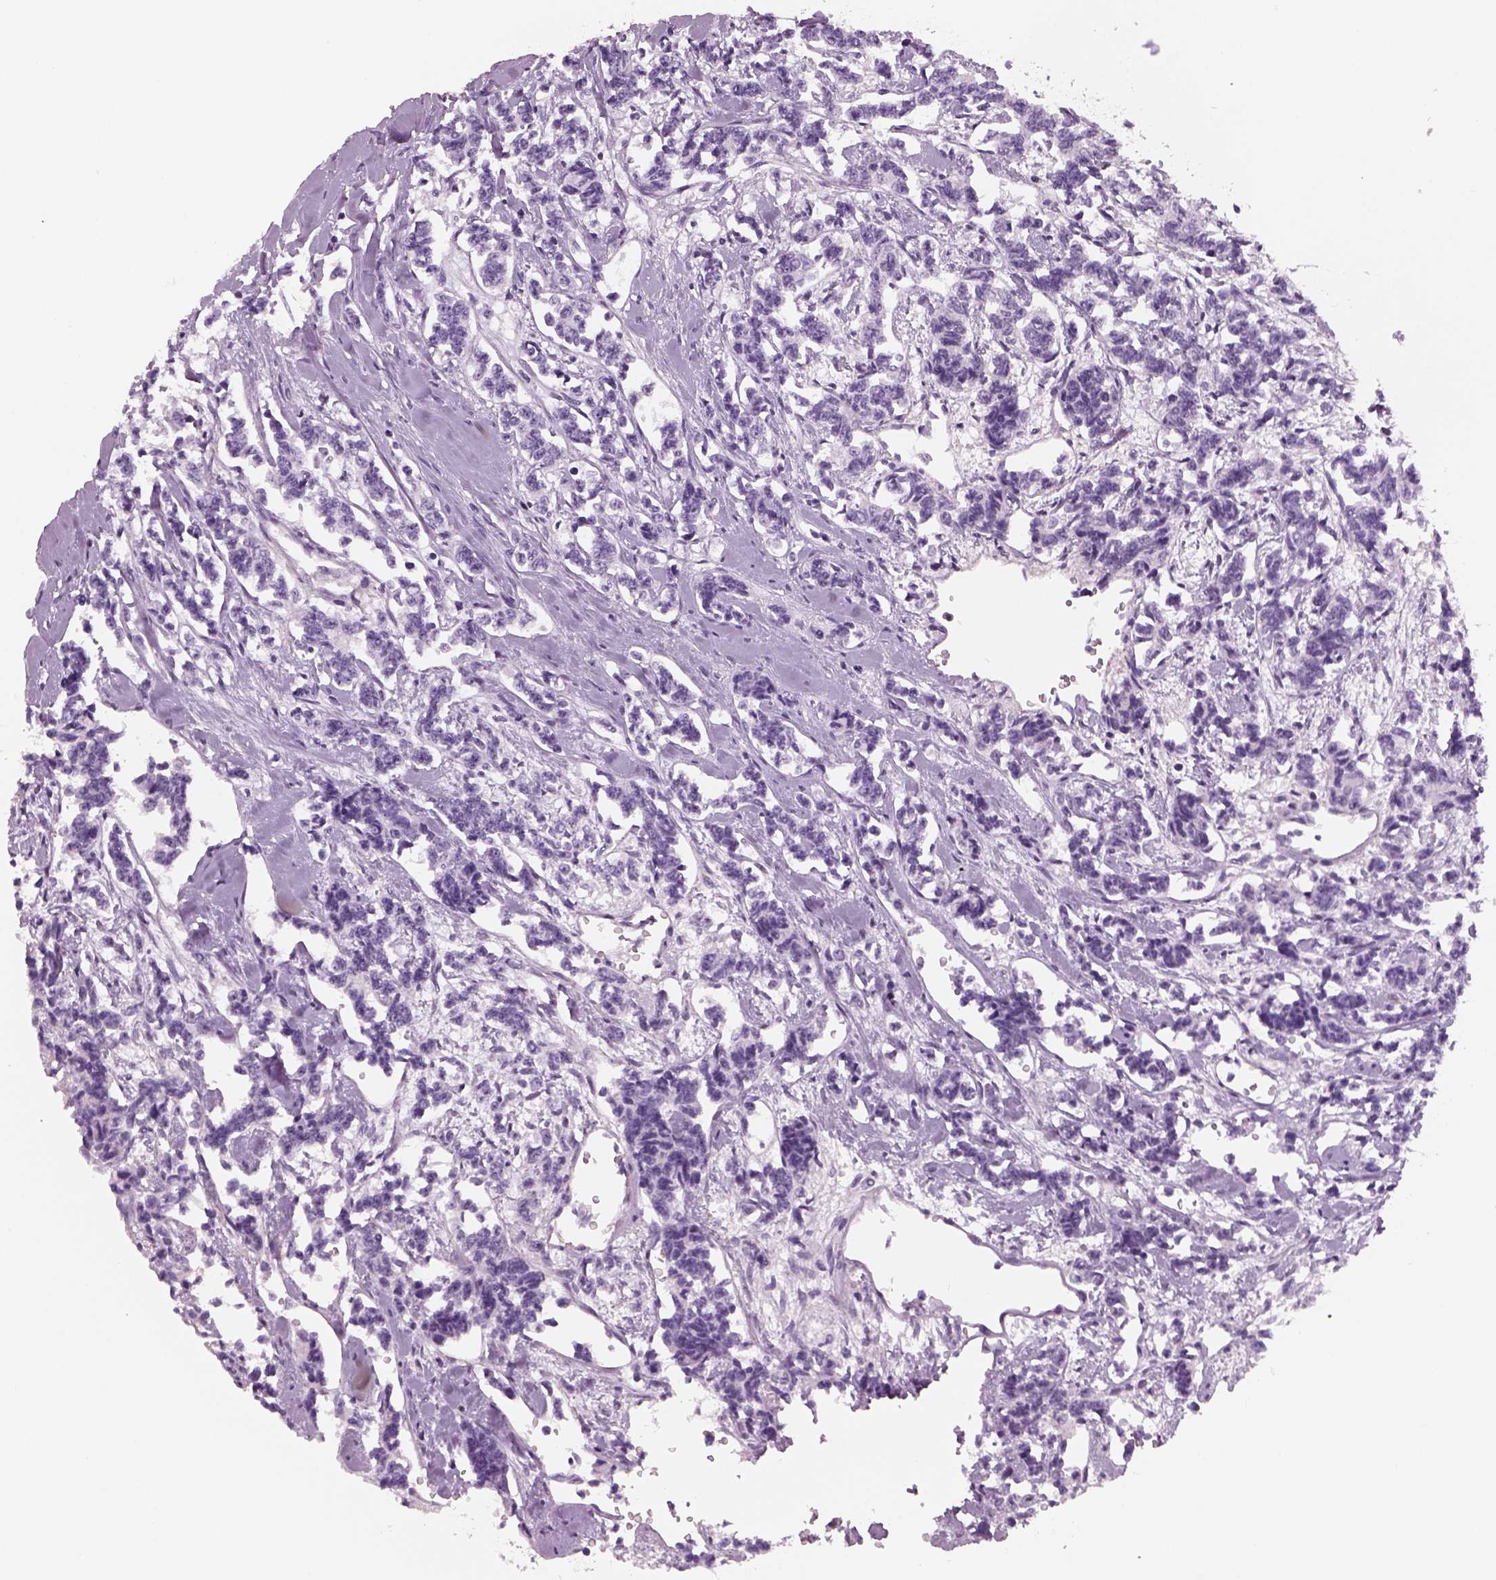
{"staining": {"intensity": "negative", "quantity": "none", "location": "none"}, "tissue": "carcinoid", "cell_type": "Tumor cells", "image_type": "cancer", "snomed": [{"axis": "morphology", "description": "Carcinoid, malignant, NOS"}, {"axis": "topography", "description": "Kidney"}], "caption": "DAB immunohistochemical staining of malignant carcinoid shows no significant staining in tumor cells. (Immunohistochemistry (ihc), brightfield microscopy, high magnification).", "gene": "SLC1A7", "patient": {"sex": "female", "age": 41}}